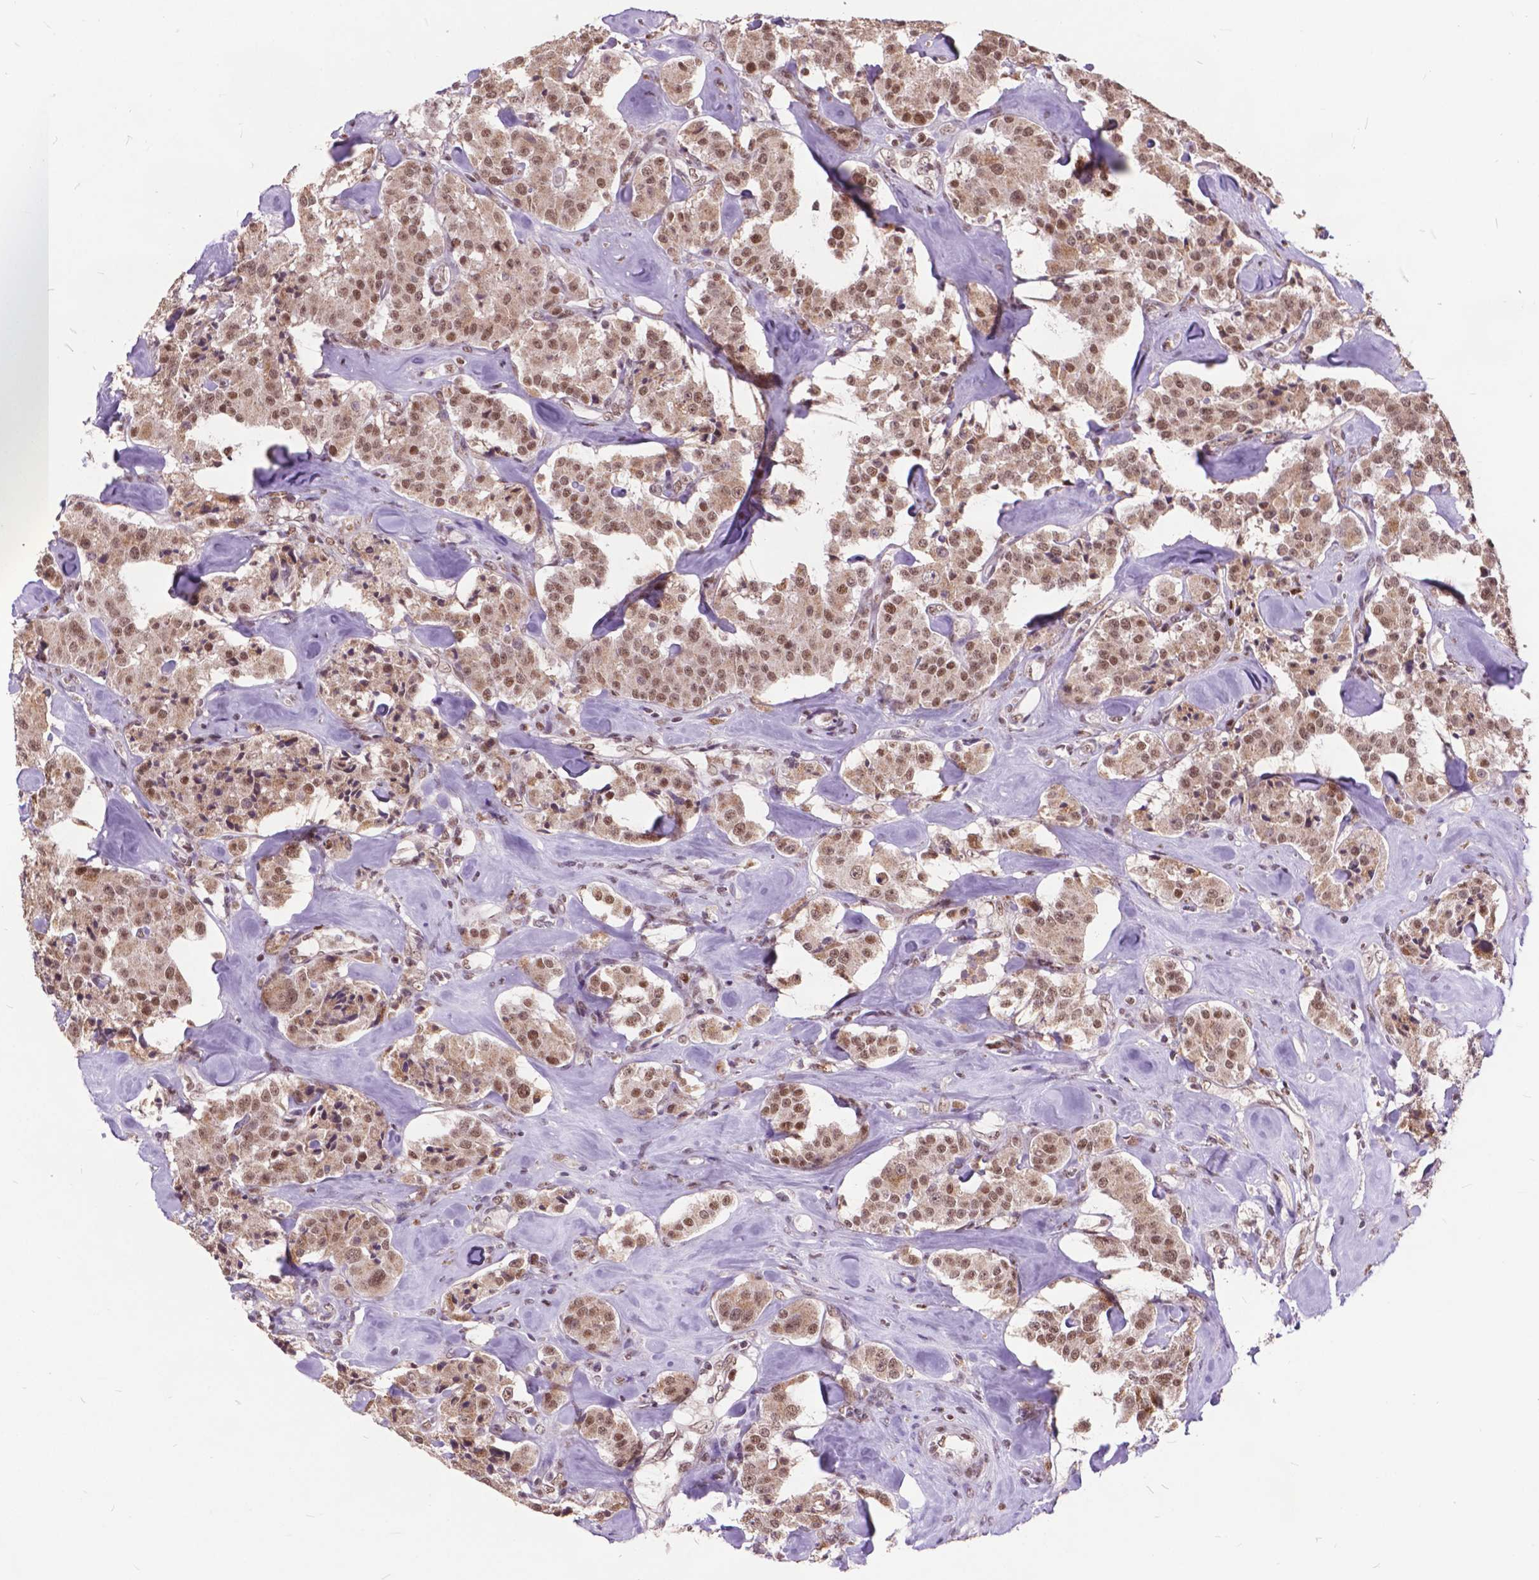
{"staining": {"intensity": "moderate", "quantity": ">75%", "location": "cytoplasmic/membranous,nuclear"}, "tissue": "carcinoid", "cell_type": "Tumor cells", "image_type": "cancer", "snomed": [{"axis": "morphology", "description": "Carcinoid, malignant, NOS"}, {"axis": "topography", "description": "Pancreas"}], "caption": "This is a micrograph of immunohistochemistry (IHC) staining of carcinoid, which shows moderate staining in the cytoplasmic/membranous and nuclear of tumor cells.", "gene": "MSH2", "patient": {"sex": "male", "age": 41}}